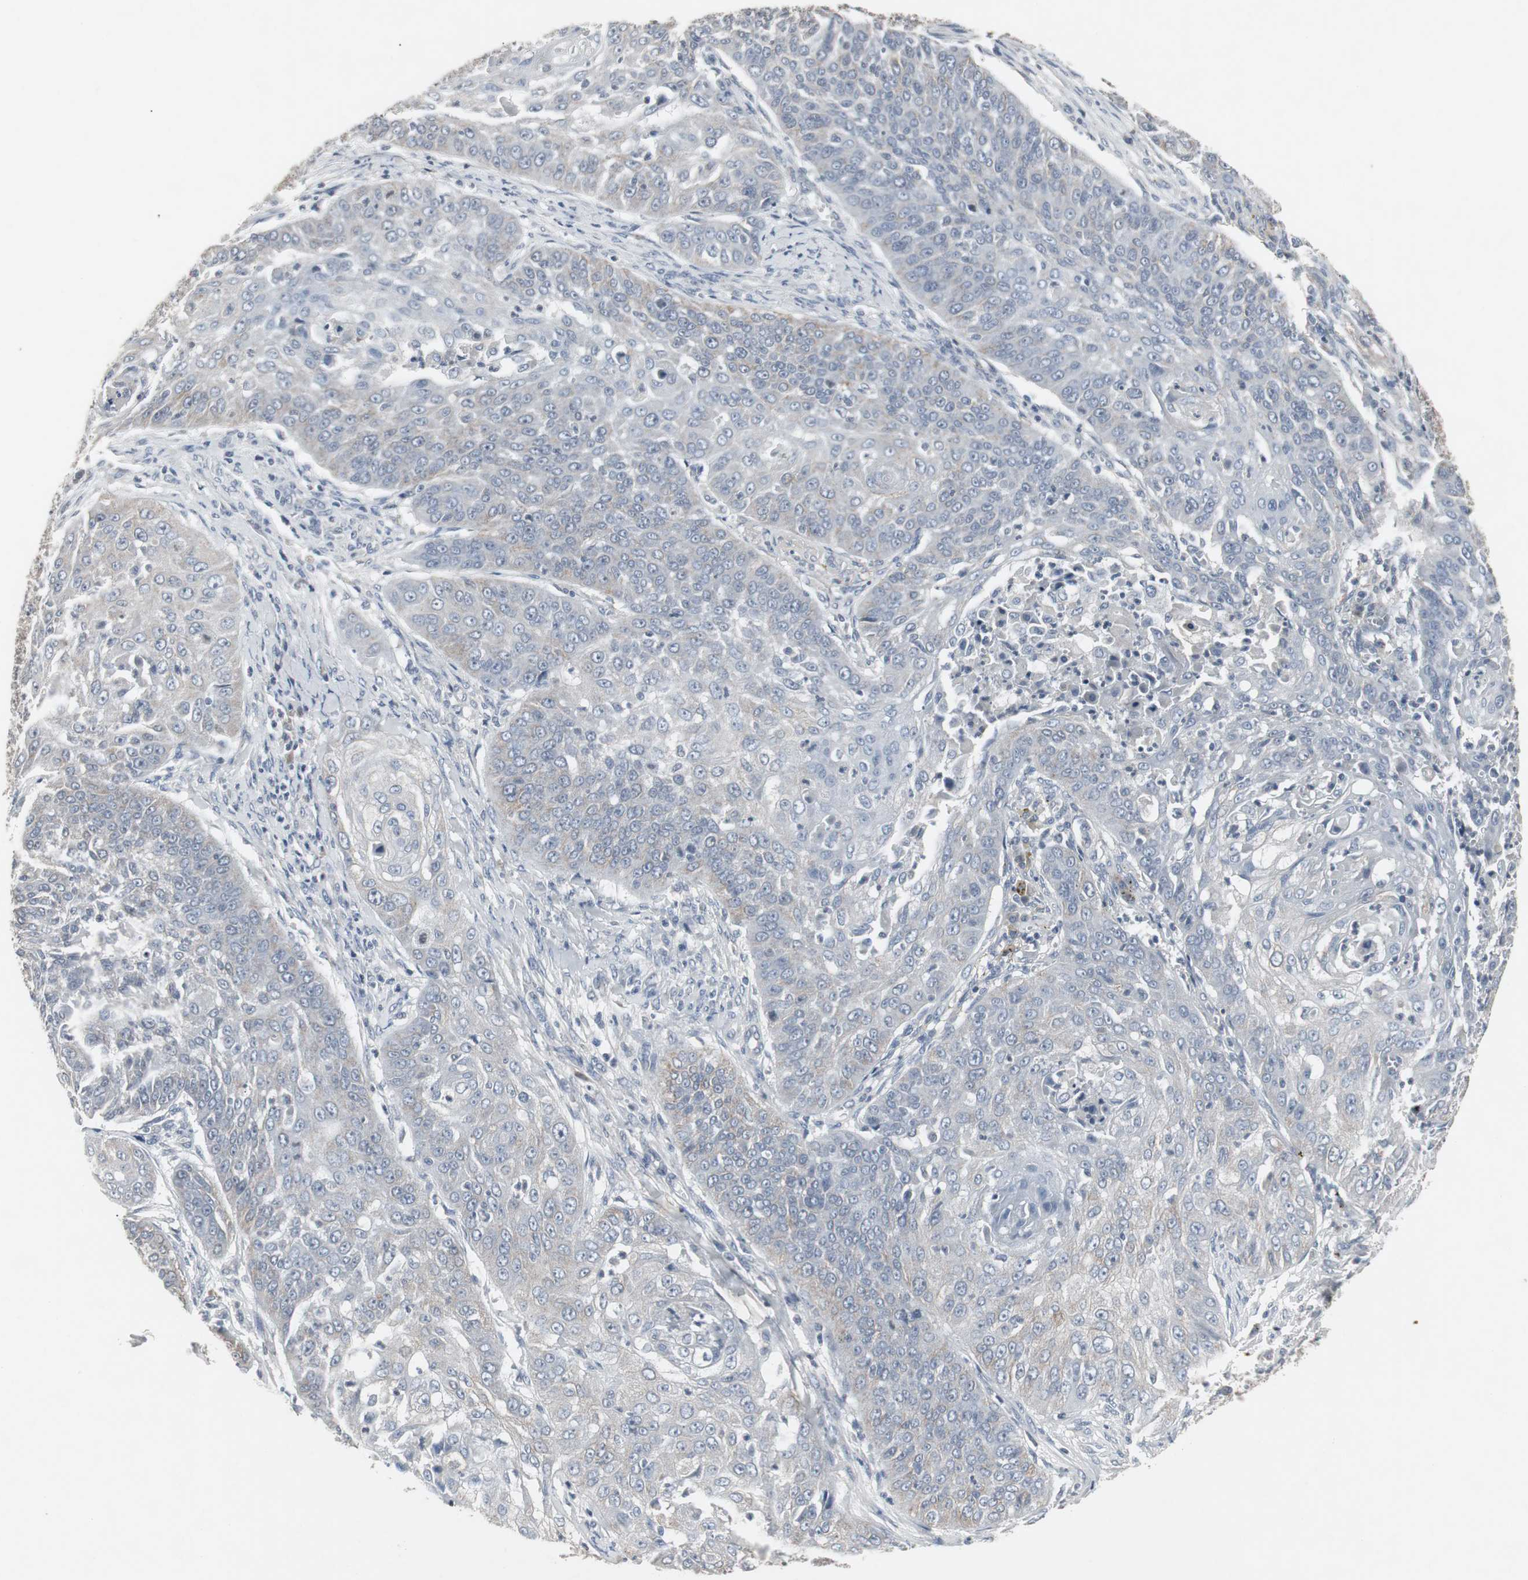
{"staining": {"intensity": "weak", "quantity": "25%-75%", "location": "cytoplasmic/membranous"}, "tissue": "cervical cancer", "cell_type": "Tumor cells", "image_type": "cancer", "snomed": [{"axis": "morphology", "description": "Squamous cell carcinoma, NOS"}, {"axis": "topography", "description": "Cervix"}], "caption": "The histopathology image demonstrates staining of cervical squamous cell carcinoma, revealing weak cytoplasmic/membranous protein positivity (brown color) within tumor cells.", "gene": "ACAA1", "patient": {"sex": "female", "age": 64}}